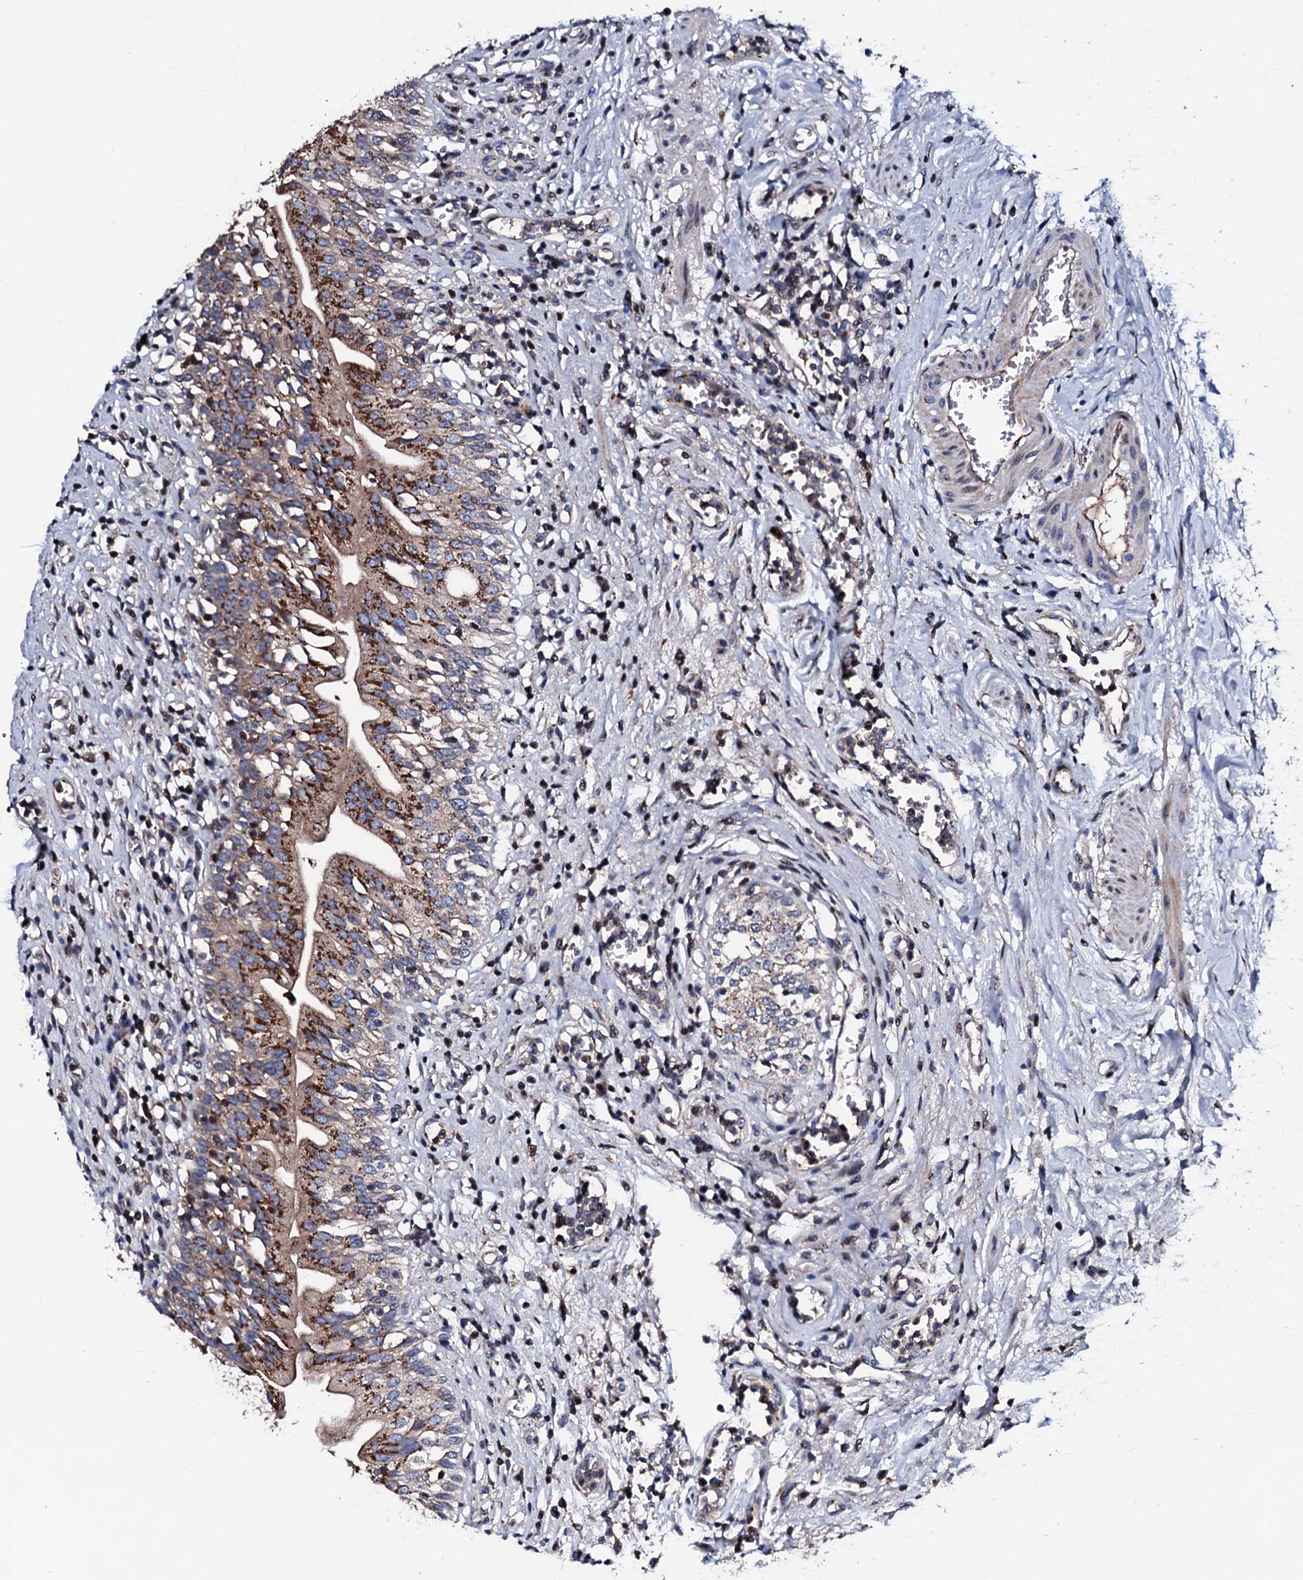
{"staining": {"intensity": "moderate", "quantity": "25%-75%", "location": "cytoplasmic/membranous"}, "tissue": "urinary bladder", "cell_type": "Urothelial cells", "image_type": "normal", "snomed": [{"axis": "morphology", "description": "Normal tissue, NOS"}, {"axis": "morphology", "description": "Inflammation, NOS"}, {"axis": "topography", "description": "Urinary bladder"}], "caption": "The image reveals staining of benign urinary bladder, revealing moderate cytoplasmic/membranous protein expression (brown color) within urothelial cells.", "gene": "PLET1", "patient": {"sex": "male", "age": 63}}